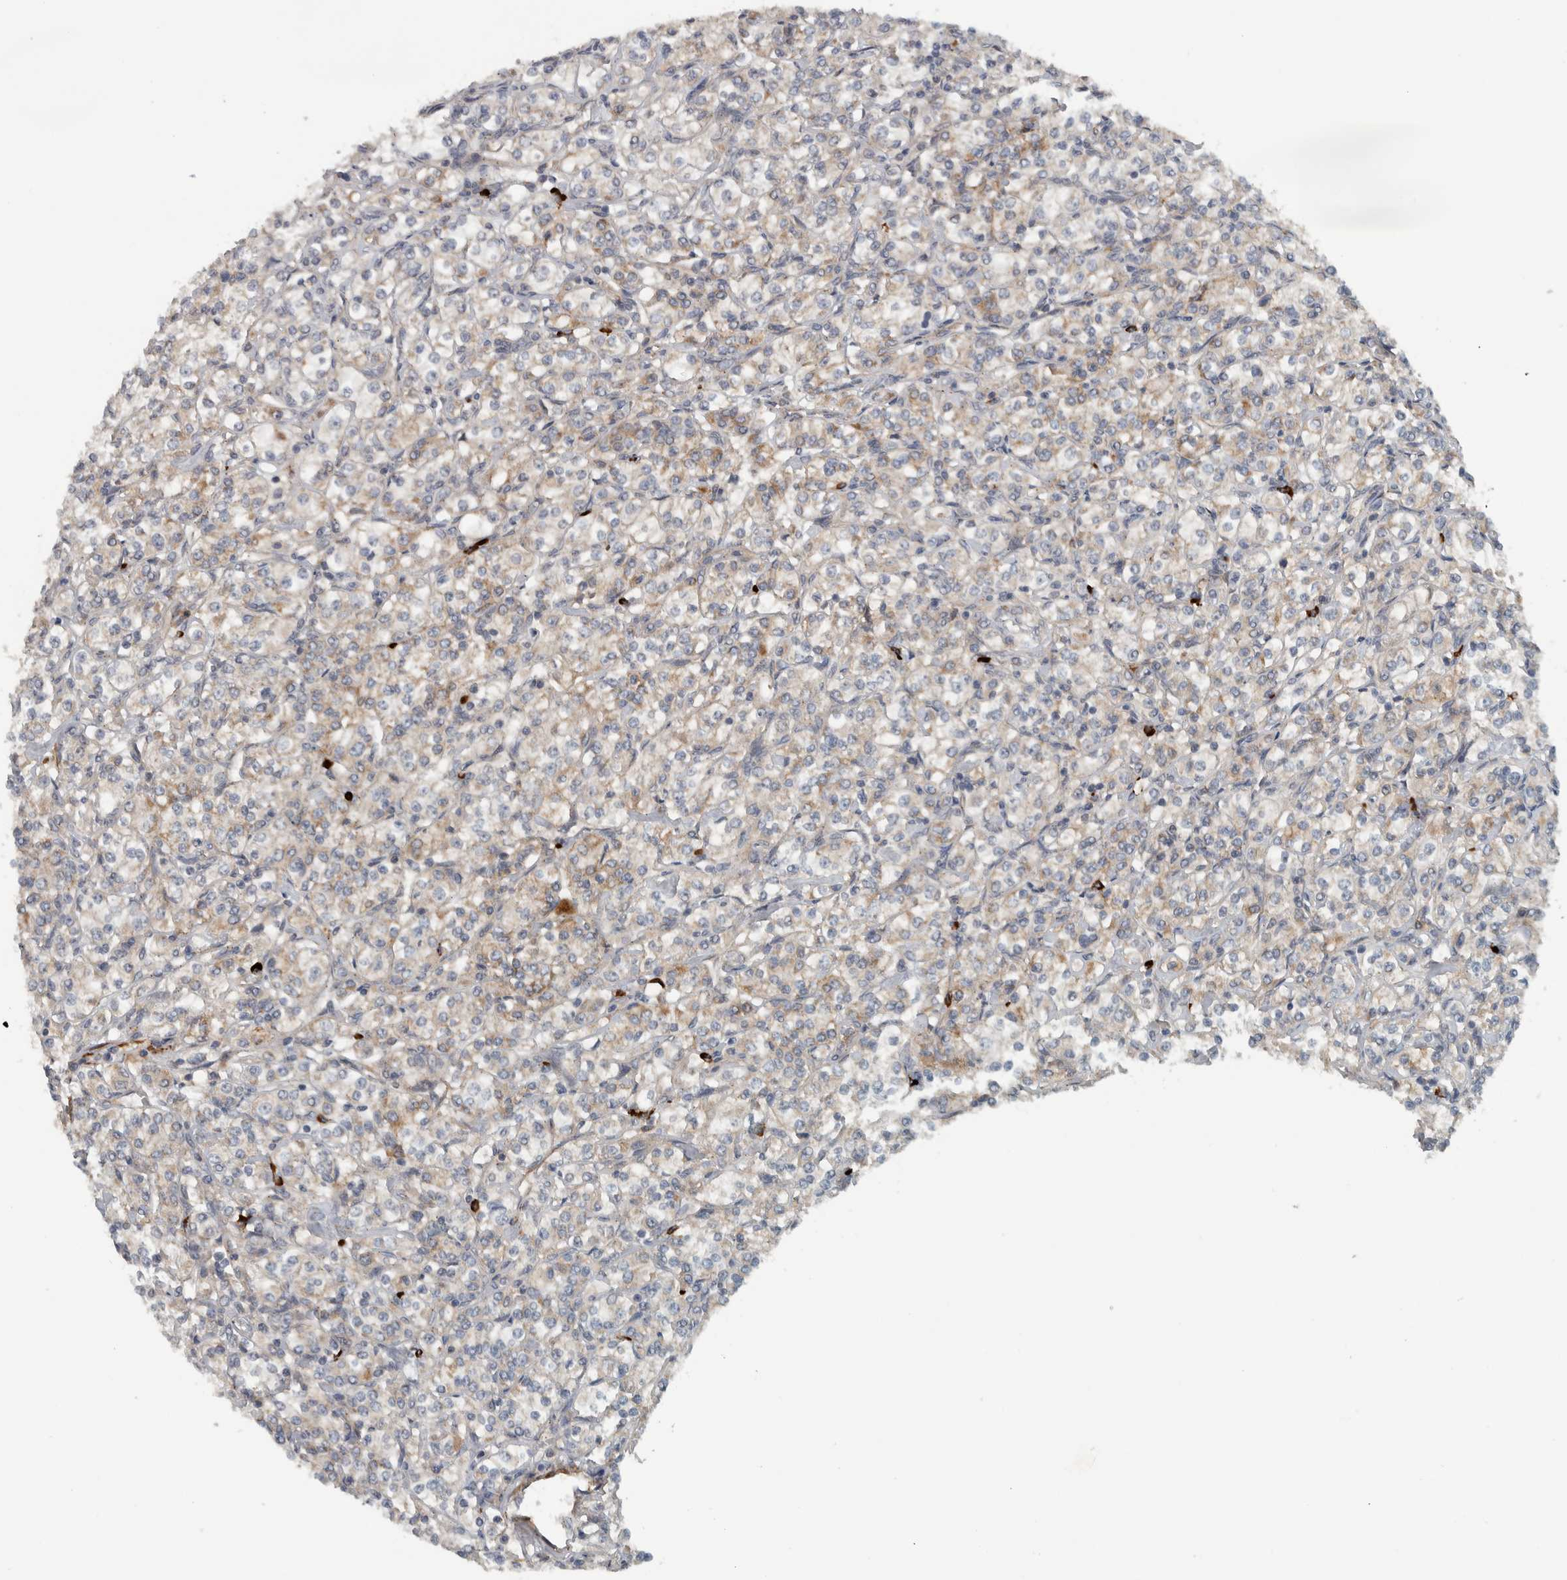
{"staining": {"intensity": "weak", "quantity": "25%-75%", "location": "cytoplasmic/membranous"}, "tissue": "renal cancer", "cell_type": "Tumor cells", "image_type": "cancer", "snomed": [{"axis": "morphology", "description": "Adenocarcinoma, NOS"}, {"axis": "topography", "description": "Kidney"}], "caption": "Brown immunohistochemical staining in renal cancer reveals weak cytoplasmic/membranous expression in about 25%-75% of tumor cells.", "gene": "LBHD1", "patient": {"sex": "male", "age": 77}}